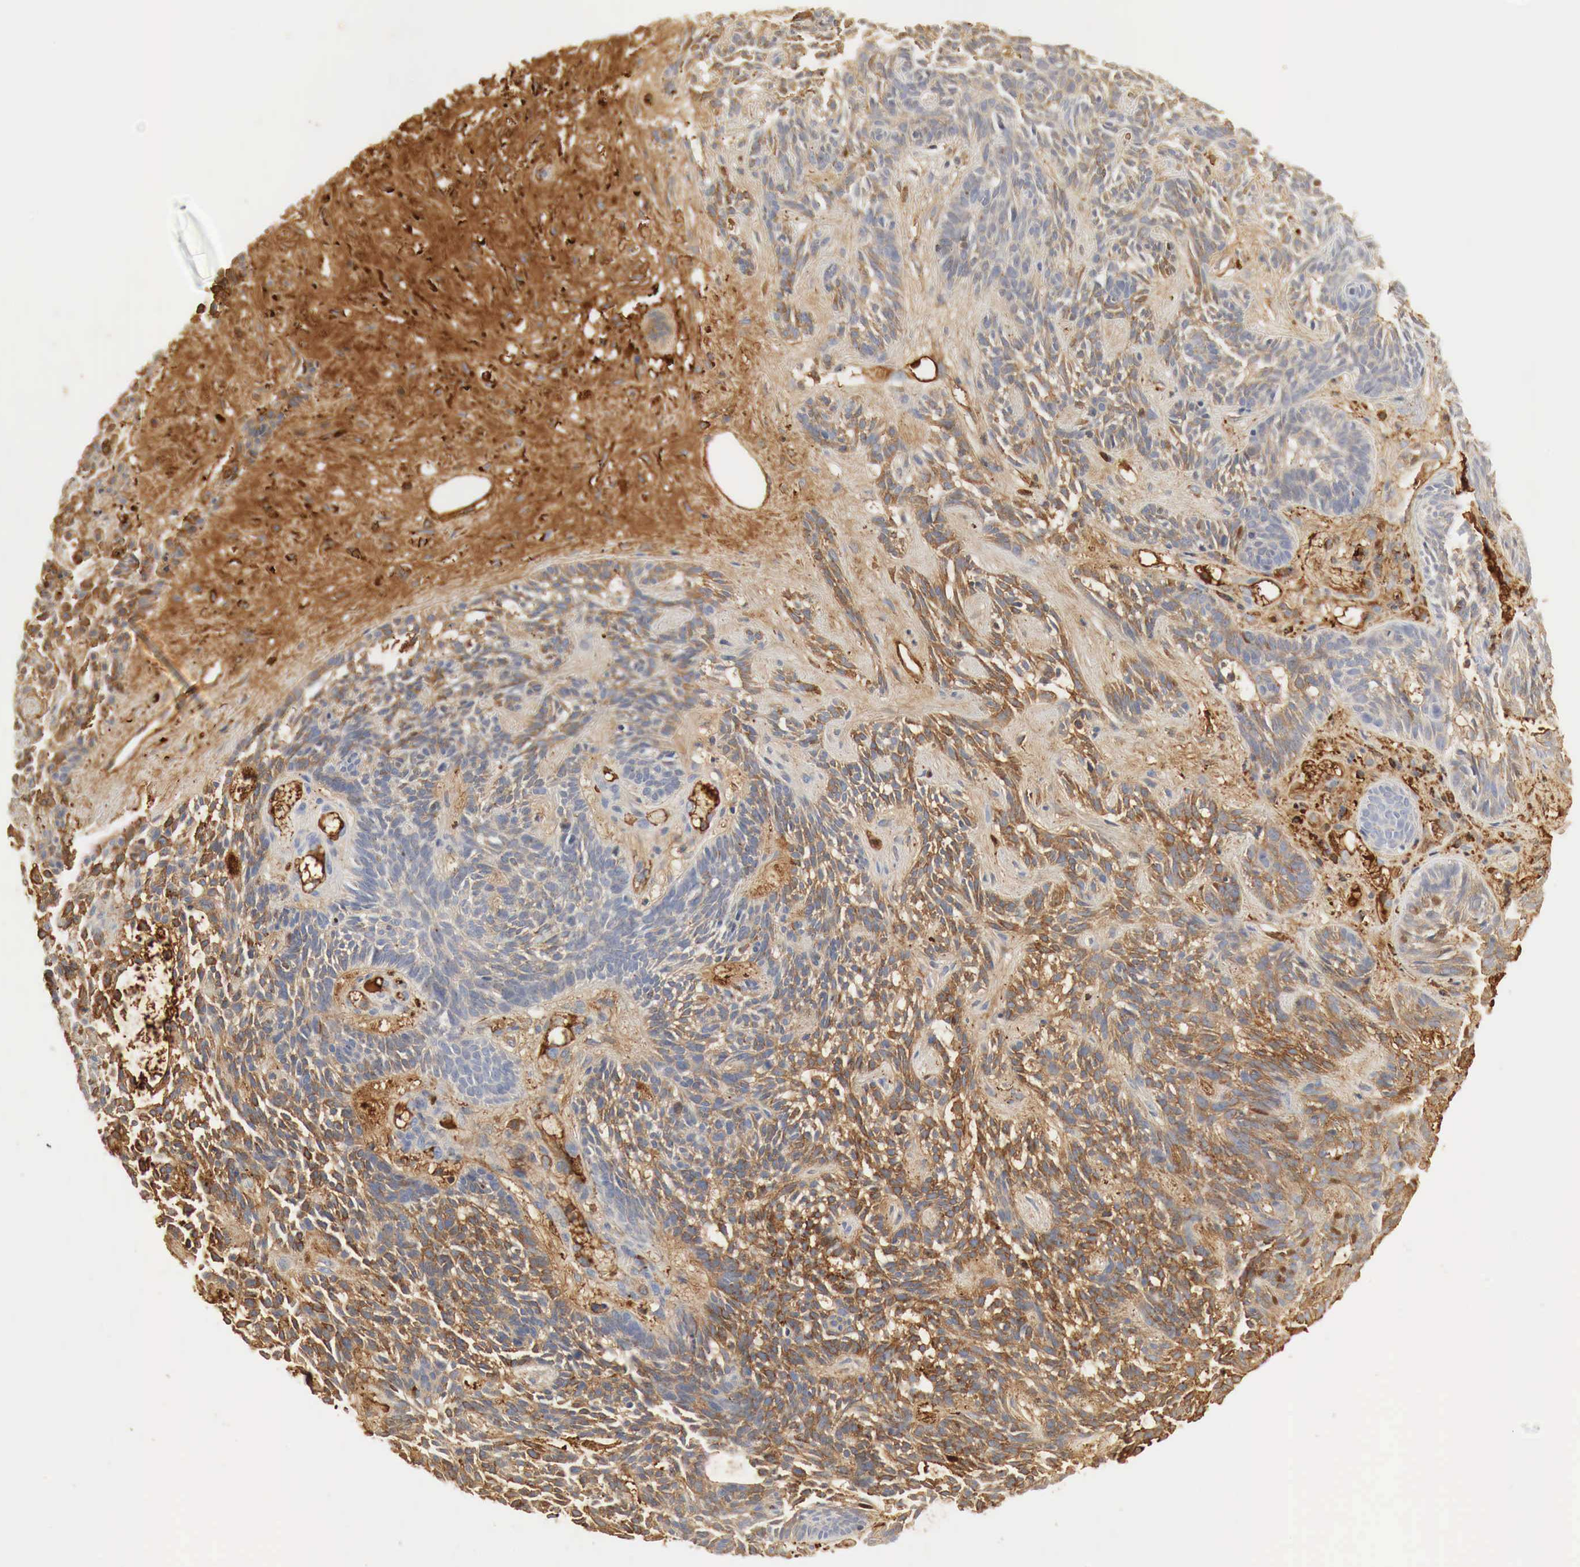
{"staining": {"intensity": "moderate", "quantity": "25%-75%", "location": "cytoplasmic/membranous"}, "tissue": "skin cancer", "cell_type": "Tumor cells", "image_type": "cancer", "snomed": [{"axis": "morphology", "description": "Basal cell carcinoma"}, {"axis": "topography", "description": "Skin"}], "caption": "Immunohistochemical staining of basal cell carcinoma (skin) exhibits medium levels of moderate cytoplasmic/membranous positivity in approximately 25%-75% of tumor cells.", "gene": "IGLC3", "patient": {"sex": "male", "age": 58}}